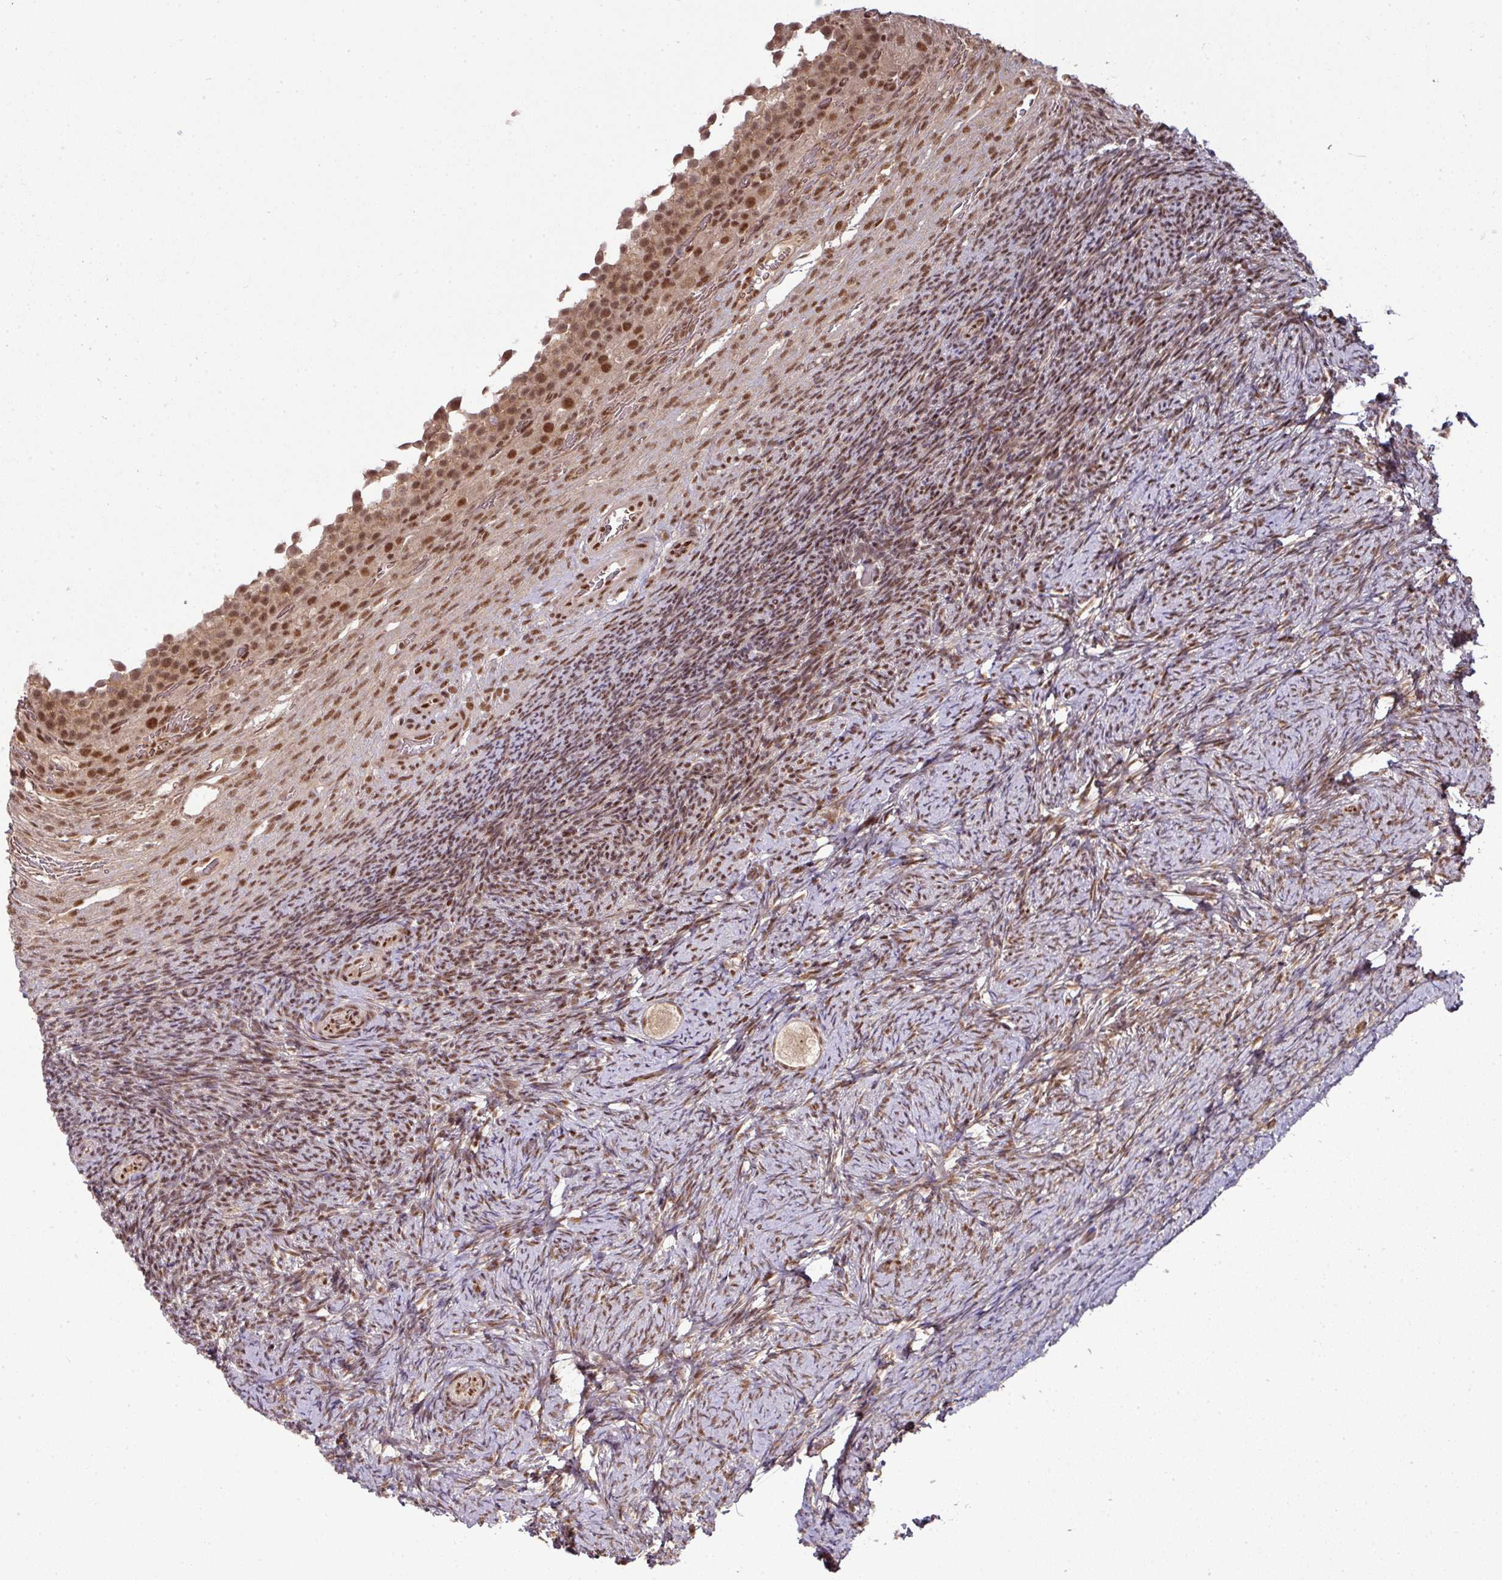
{"staining": {"intensity": "moderate", "quantity": ">75%", "location": "cytoplasmic/membranous,nuclear"}, "tissue": "ovary", "cell_type": "Follicle cells", "image_type": "normal", "snomed": [{"axis": "morphology", "description": "Normal tissue, NOS"}, {"axis": "topography", "description": "Ovary"}], "caption": "Brown immunohistochemical staining in unremarkable ovary shows moderate cytoplasmic/membranous,nuclear positivity in approximately >75% of follicle cells. Ihc stains the protein in brown and the nuclei are stained blue.", "gene": "CIC", "patient": {"sex": "female", "age": 34}}